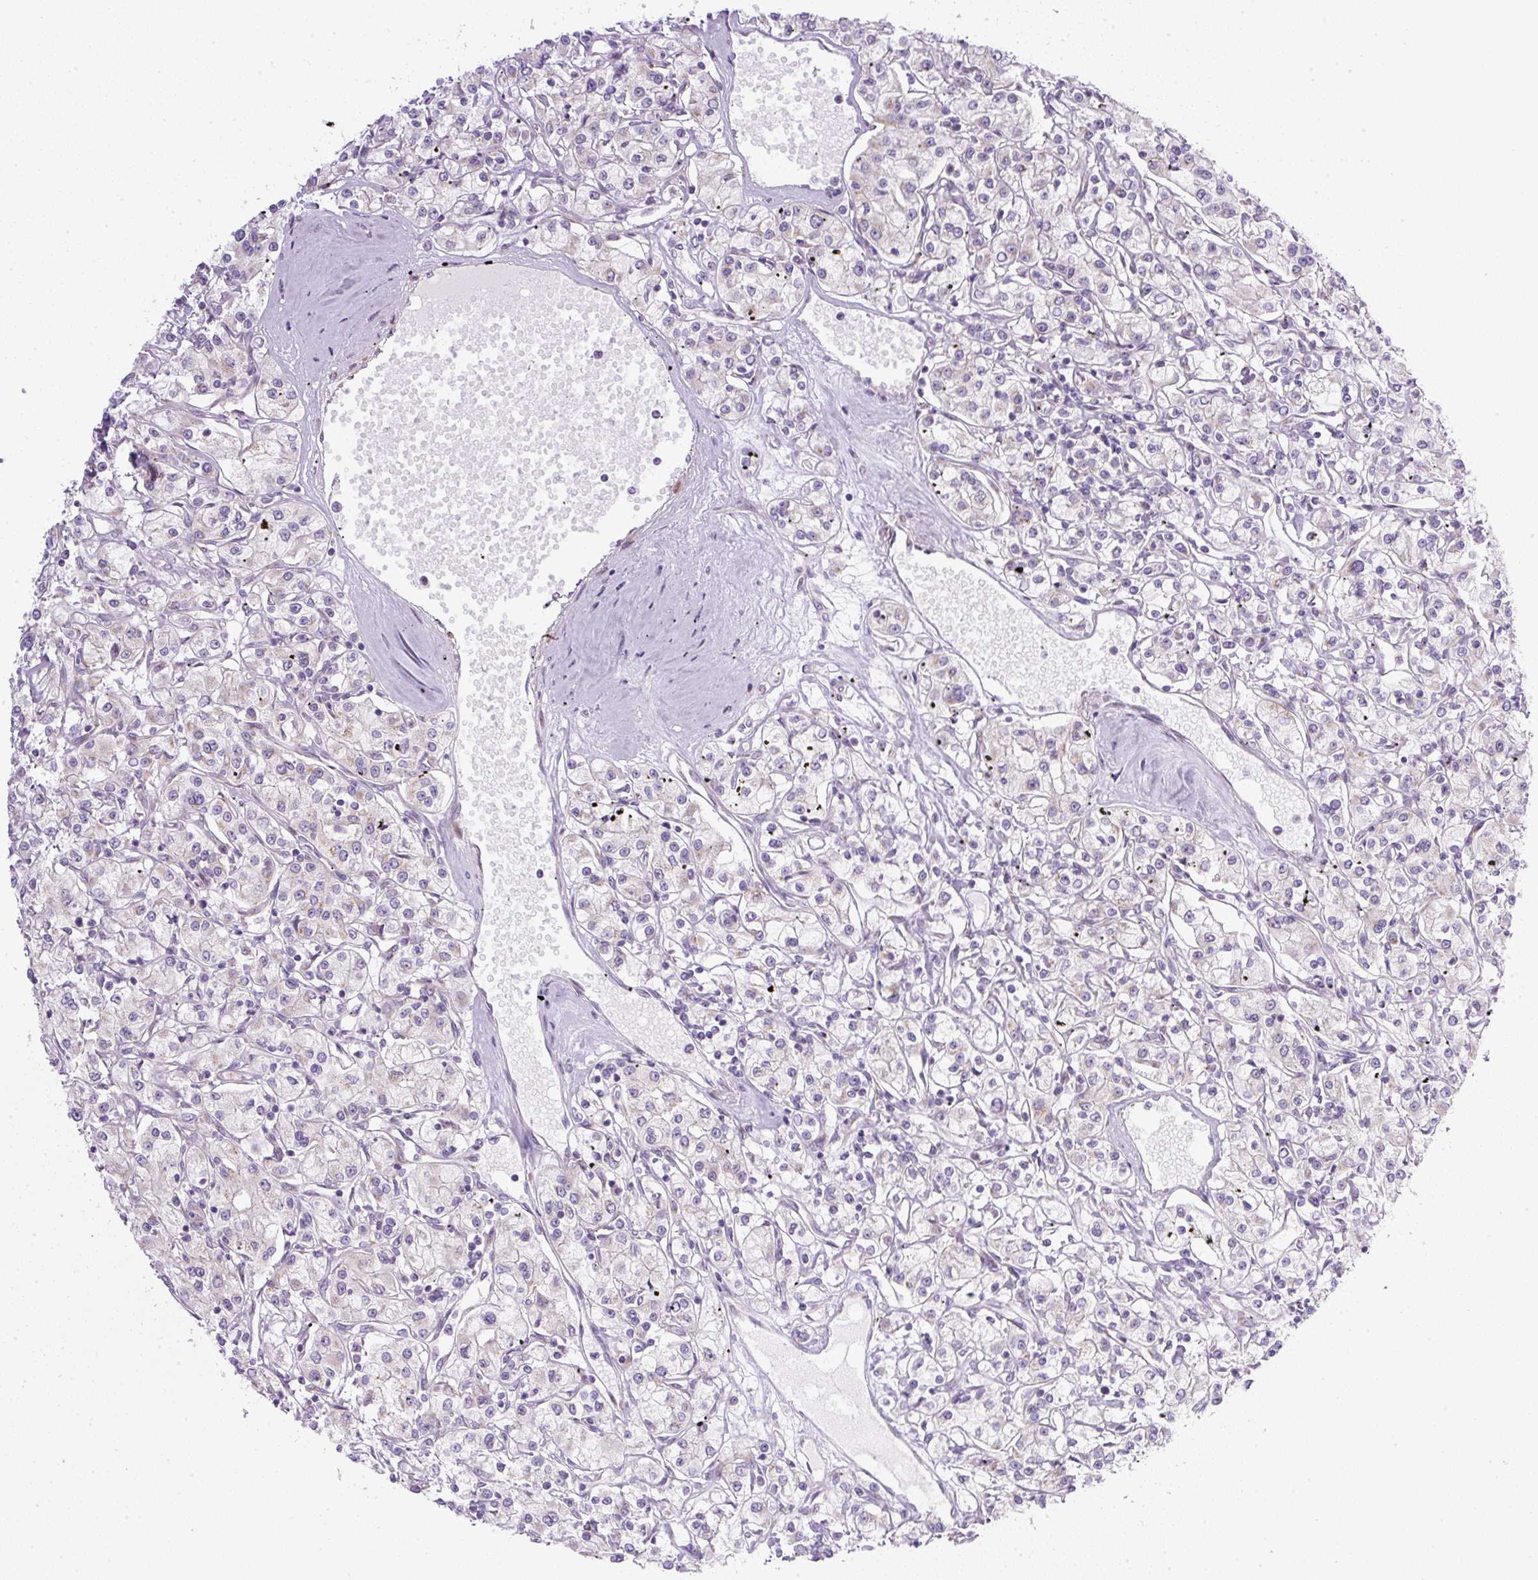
{"staining": {"intensity": "negative", "quantity": "none", "location": "none"}, "tissue": "renal cancer", "cell_type": "Tumor cells", "image_type": "cancer", "snomed": [{"axis": "morphology", "description": "Adenocarcinoma, NOS"}, {"axis": "topography", "description": "Kidney"}], "caption": "Protein analysis of renal cancer (adenocarcinoma) shows no significant positivity in tumor cells.", "gene": "MLX", "patient": {"sex": "female", "age": 59}}